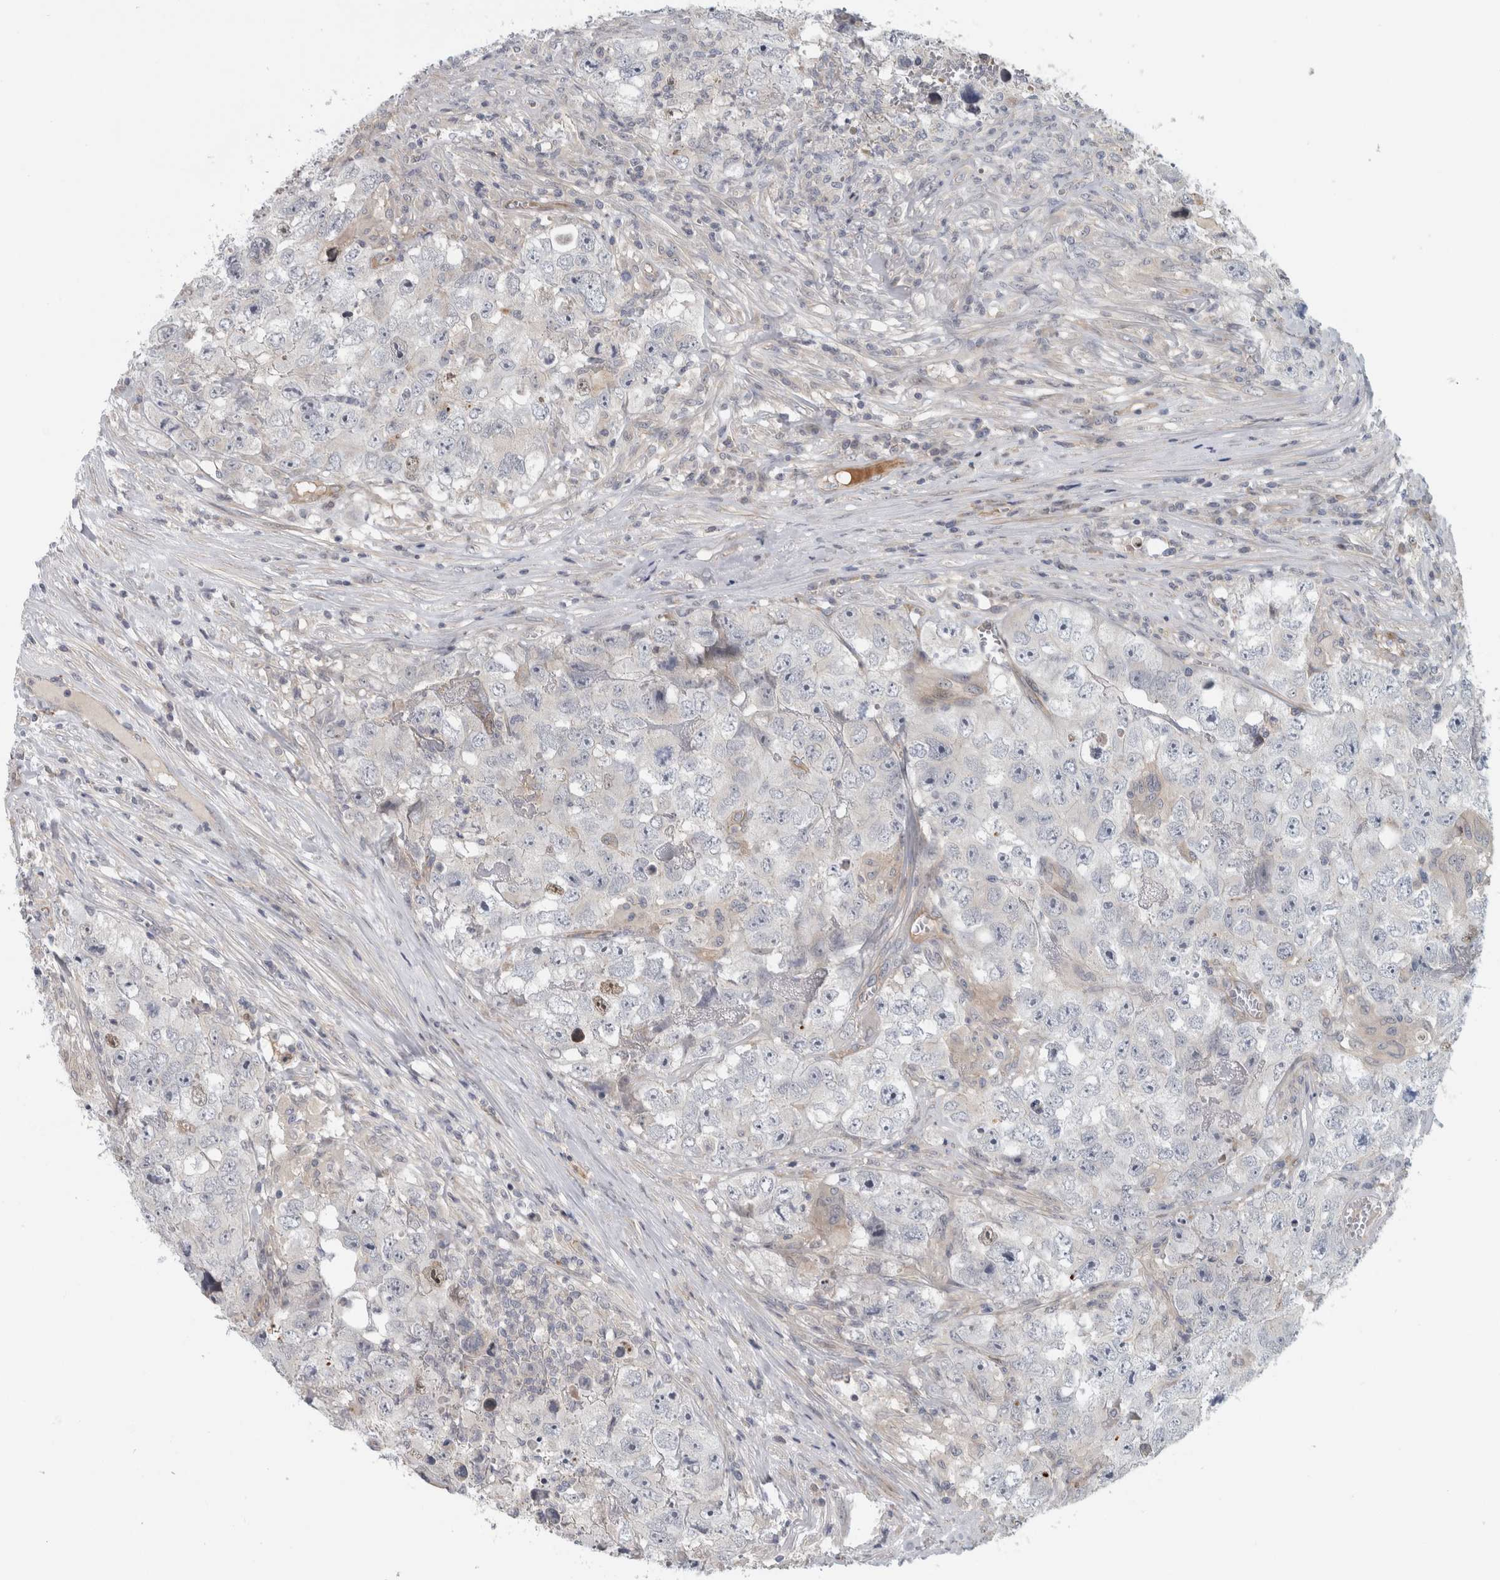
{"staining": {"intensity": "negative", "quantity": "none", "location": "none"}, "tissue": "testis cancer", "cell_type": "Tumor cells", "image_type": "cancer", "snomed": [{"axis": "morphology", "description": "Seminoma, NOS"}, {"axis": "morphology", "description": "Carcinoma, Embryonal, NOS"}, {"axis": "topography", "description": "Testis"}], "caption": "An immunohistochemistry micrograph of testis cancer is shown. There is no staining in tumor cells of testis cancer. (DAB immunohistochemistry with hematoxylin counter stain).", "gene": "ZNF804B", "patient": {"sex": "male", "age": 43}}